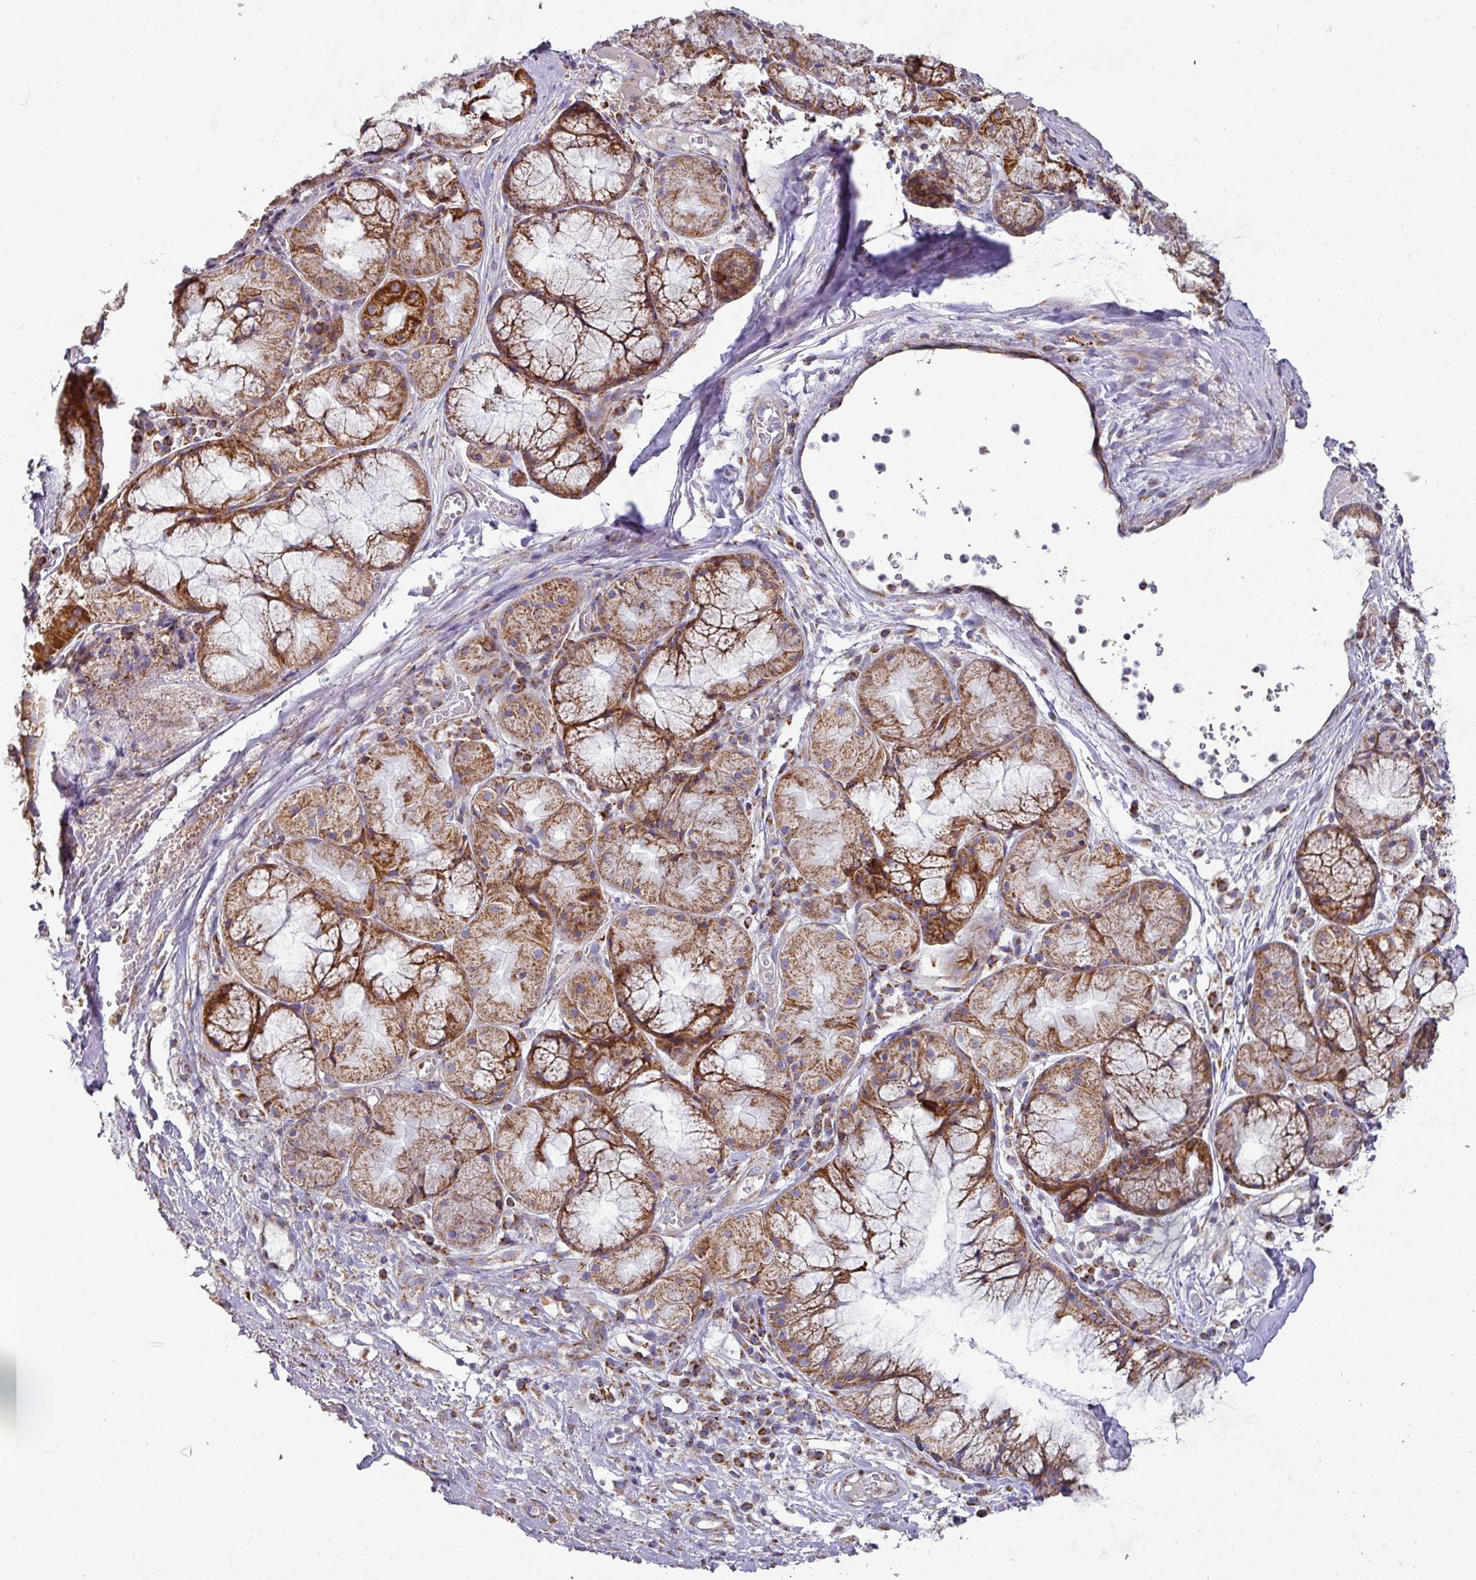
{"staining": {"intensity": "strong", "quantity": ">75%", "location": "cytoplasmic/membranous"}, "tissue": "nasopharynx", "cell_type": "Respiratory epithelial cells", "image_type": "normal", "snomed": [{"axis": "morphology", "description": "Normal tissue, NOS"}, {"axis": "topography", "description": "Cartilage tissue"}, {"axis": "topography", "description": "Nasopharynx"}, {"axis": "topography", "description": "Thyroid gland"}], "caption": "Protein positivity by immunohistochemistry displays strong cytoplasmic/membranous staining in approximately >75% of respiratory epithelial cells in benign nasopharynx.", "gene": "UQCRFS1", "patient": {"sex": "male", "age": 63}}